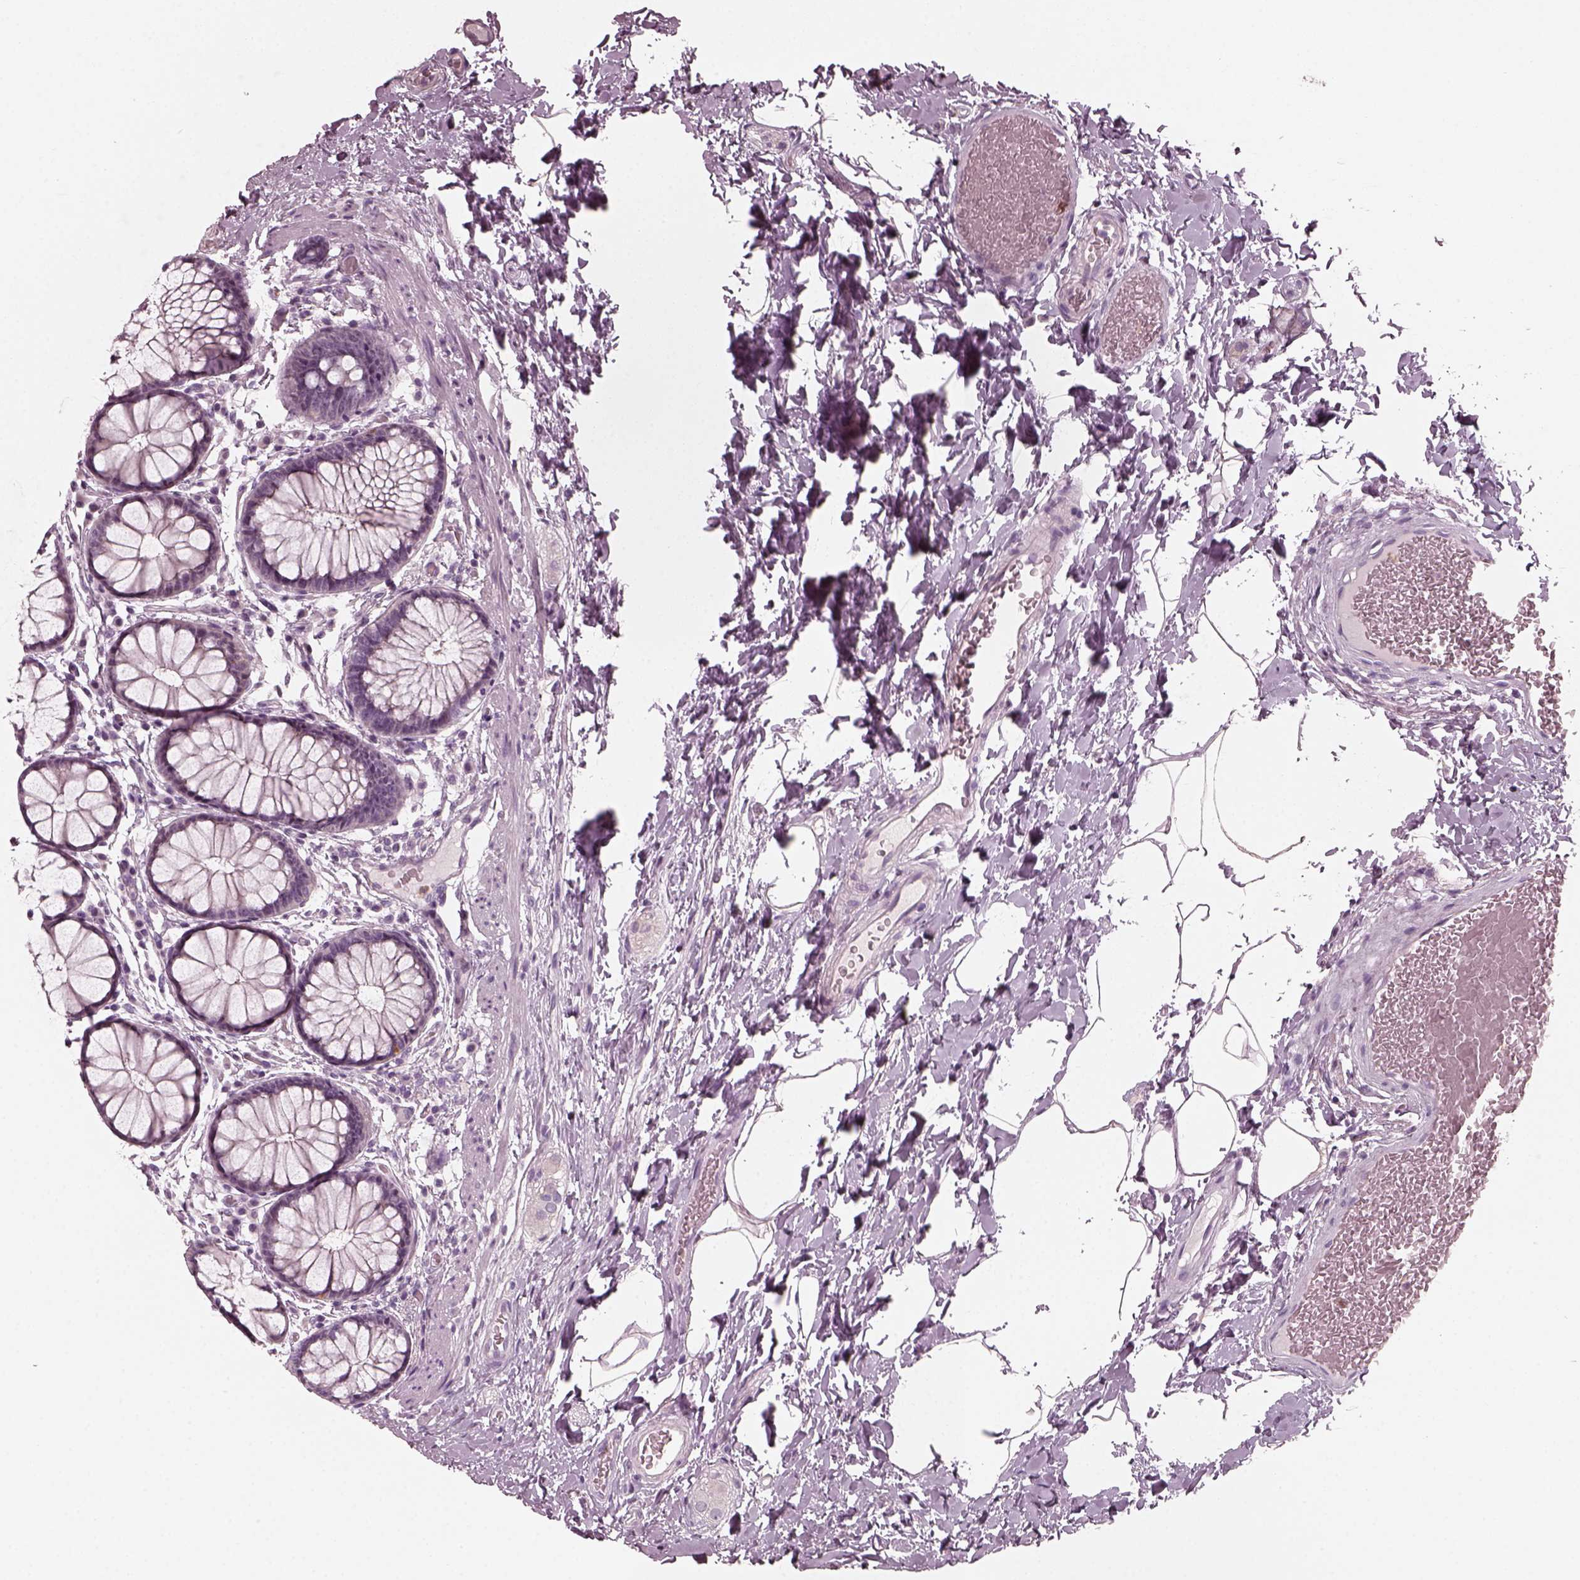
{"staining": {"intensity": "negative", "quantity": "none", "location": "none"}, "tissue": "rectum", "cell_type": "Glandular cells", "image_type": "normal", "snomed": [{"axis": "morphology", "description": "Normal tissue, NOS"}, {"axis": "topography", "description": "Rectum"}], "caption": "DAB (3,3'-diaminobenzidine) immunohistochemical staining of unremarkable human rectum exhibits no significant positivity in glandular cells.", "gene": "CHIT1", "patient": {"sex": "female", "age": 62}}